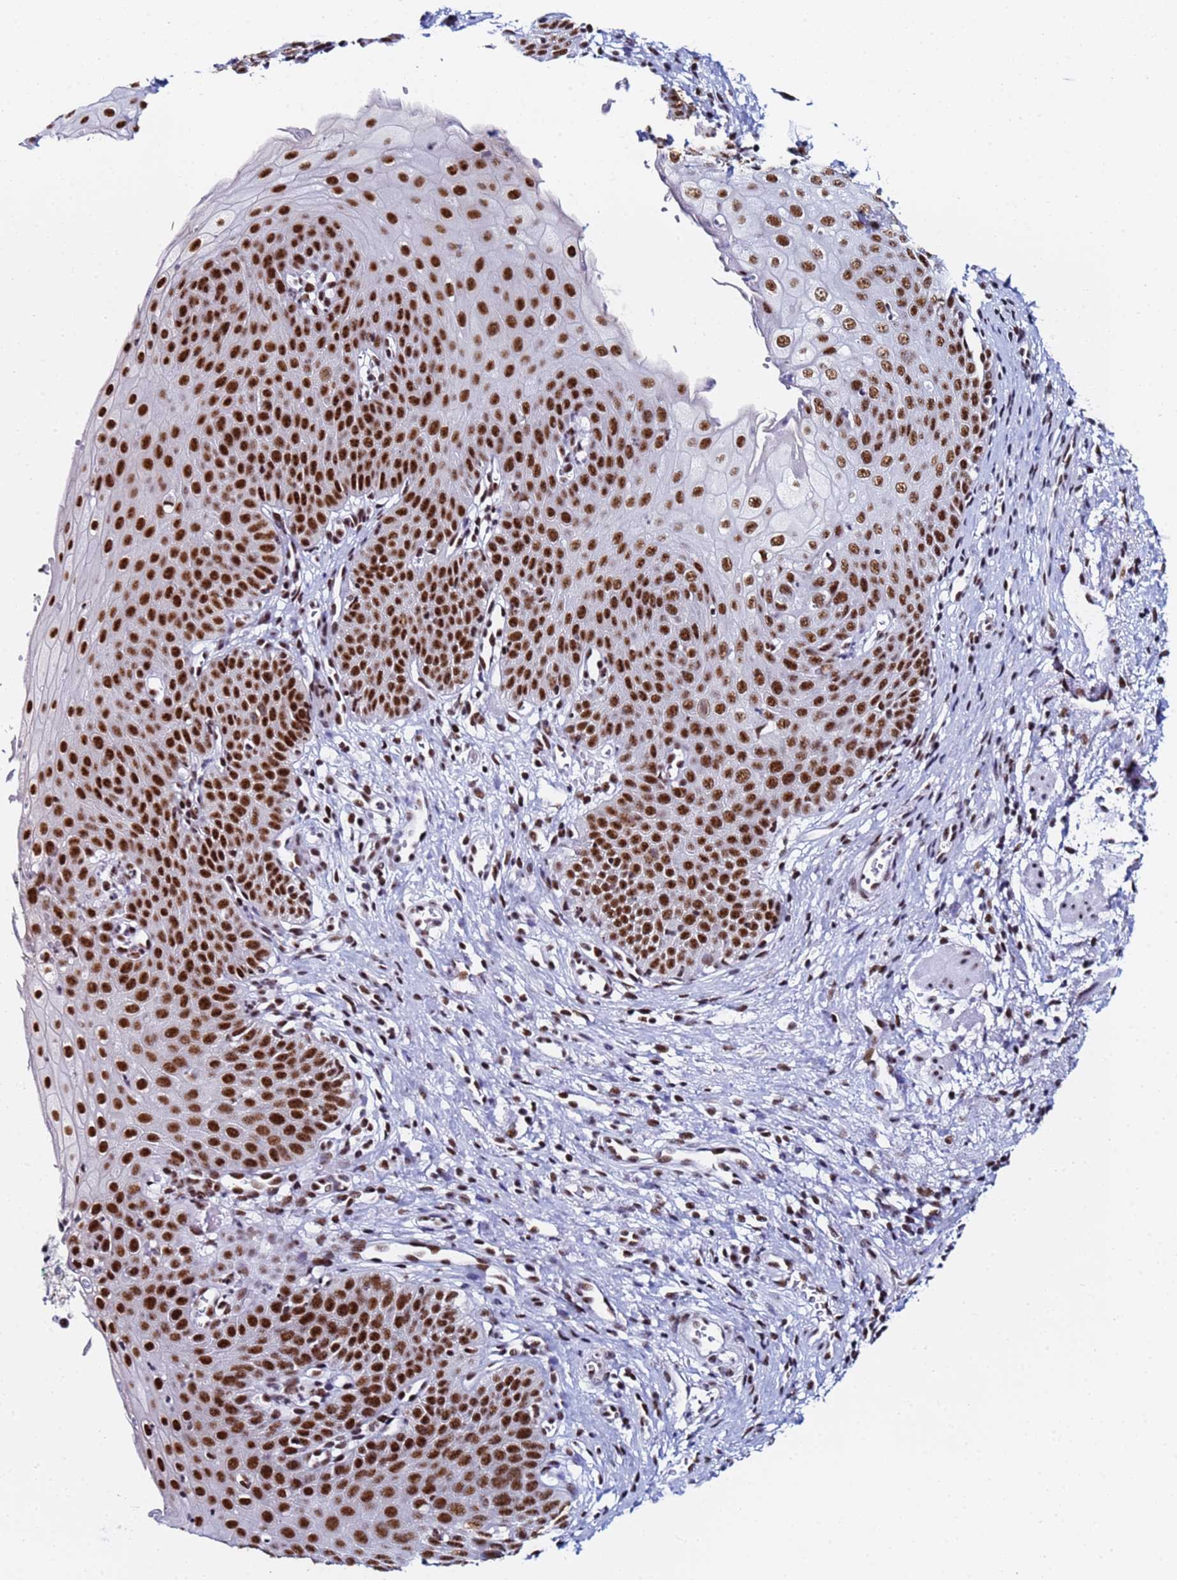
{"staining": {"intensity": "strong", "quantity": ">75%", "location": "nuclear"}, "tissue": "esophagus", "cell_type": "Squamous epithelial cells", "image_type": "normal", "snomed": [{"axis": "morphology", "description": "Normal tissue, NOS"}, {"axis": "topography", "description": "Esophagus"}], "caption": "Approximately >75% of squamous epithelial cells in unremarkable esophagus exhibit strong nuclear protein expression as visualized by brown immunohistochemical staining.", "gene": "SNRPA1", "patient": {"sex": "male", "age": 71}}